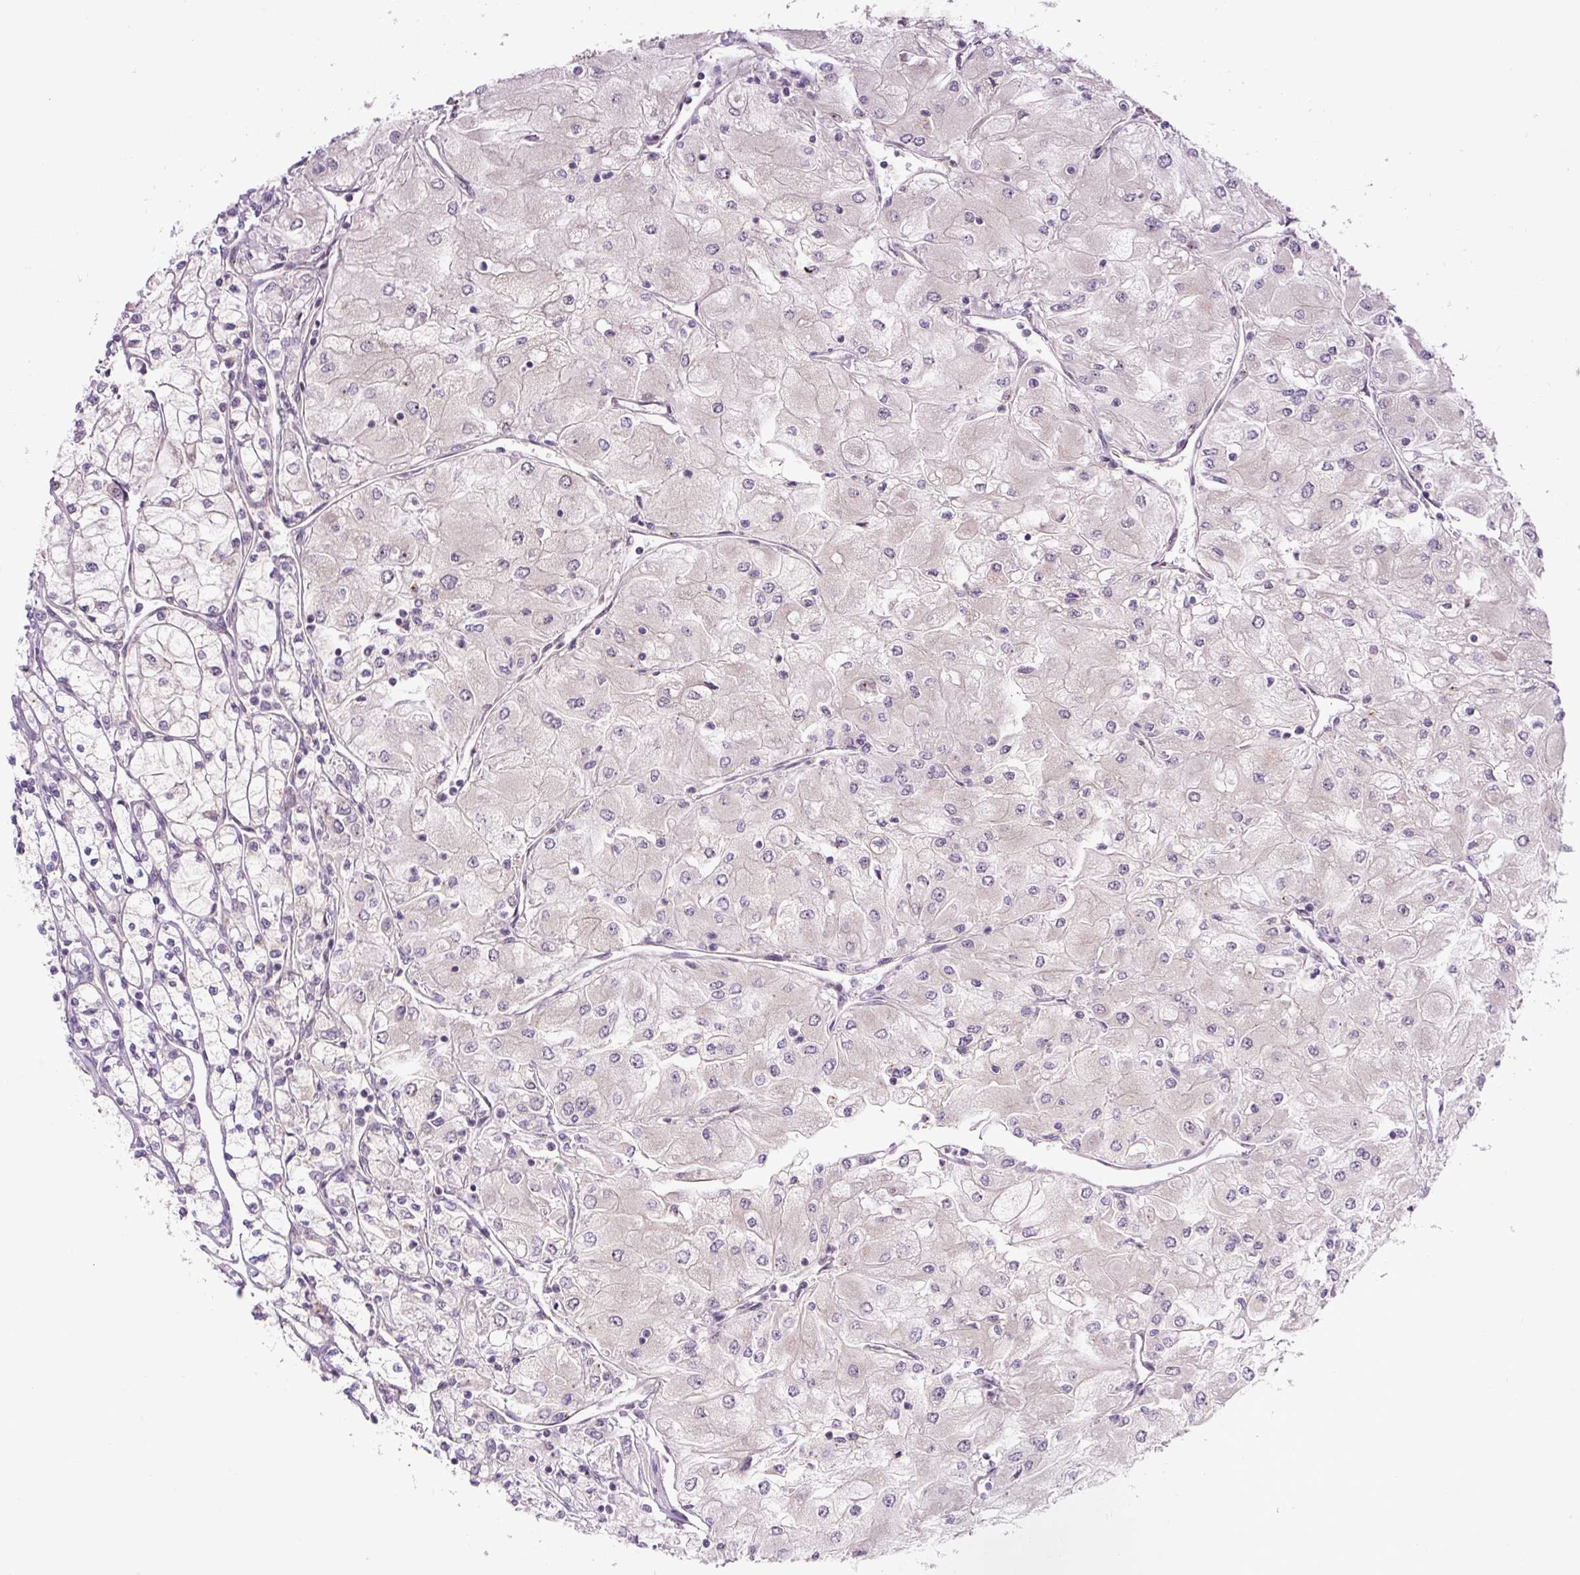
{"staining": {"intensity": "negative", "quantity": "none", "location": "none"}, "tissue": "renal cancer", "cell_type": "Tumor cells", "image_type": "cancer", "snomed": [{"axis": "morphology", "description": "Adenocarcinoma, NOS"}, {"axis": "topography", "description": "Kidney"}], "caption": "Tumor cells show no significant positivity in renal cancer.", "gene": "PCM1", "patient": {"sex": "male", "age": 80}}